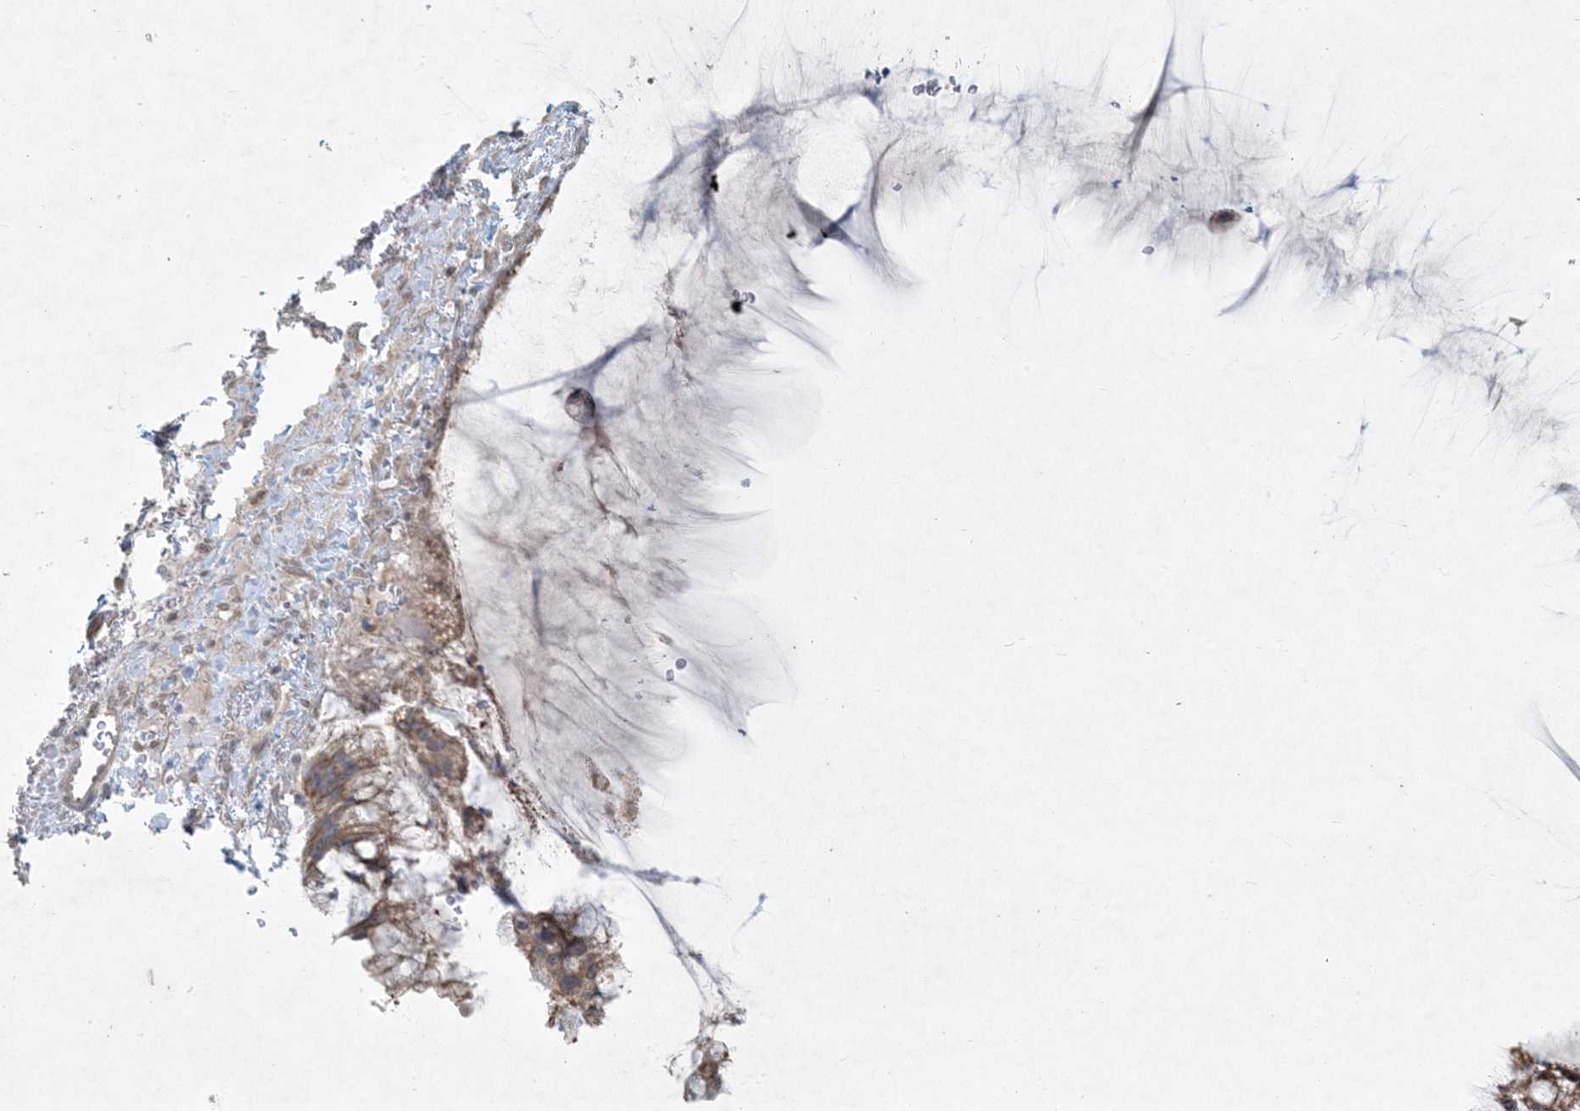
{"staining": {"intensity": "moderate", "quantity": ">75%", "location": "cytoplasmic/membranous"}, "tissue": "ovarian cancer", "cell_type": "Tumor cells", "image_type": "cancer", "snomed": [{"axis": "morphology", "description": "Cystadenocarcinoma, mucinous, NOS"}, {"axis": "topography", "description": "Ovary"}], "caption": "Ovarian cancer tissue displays moderate cytoplasmic/membranous positivity in approximately >75% of tumor cells, visualized by immunohistochemistry.", "gene": "BCORL1", "patient": {"sex": "female", "age": 37}}